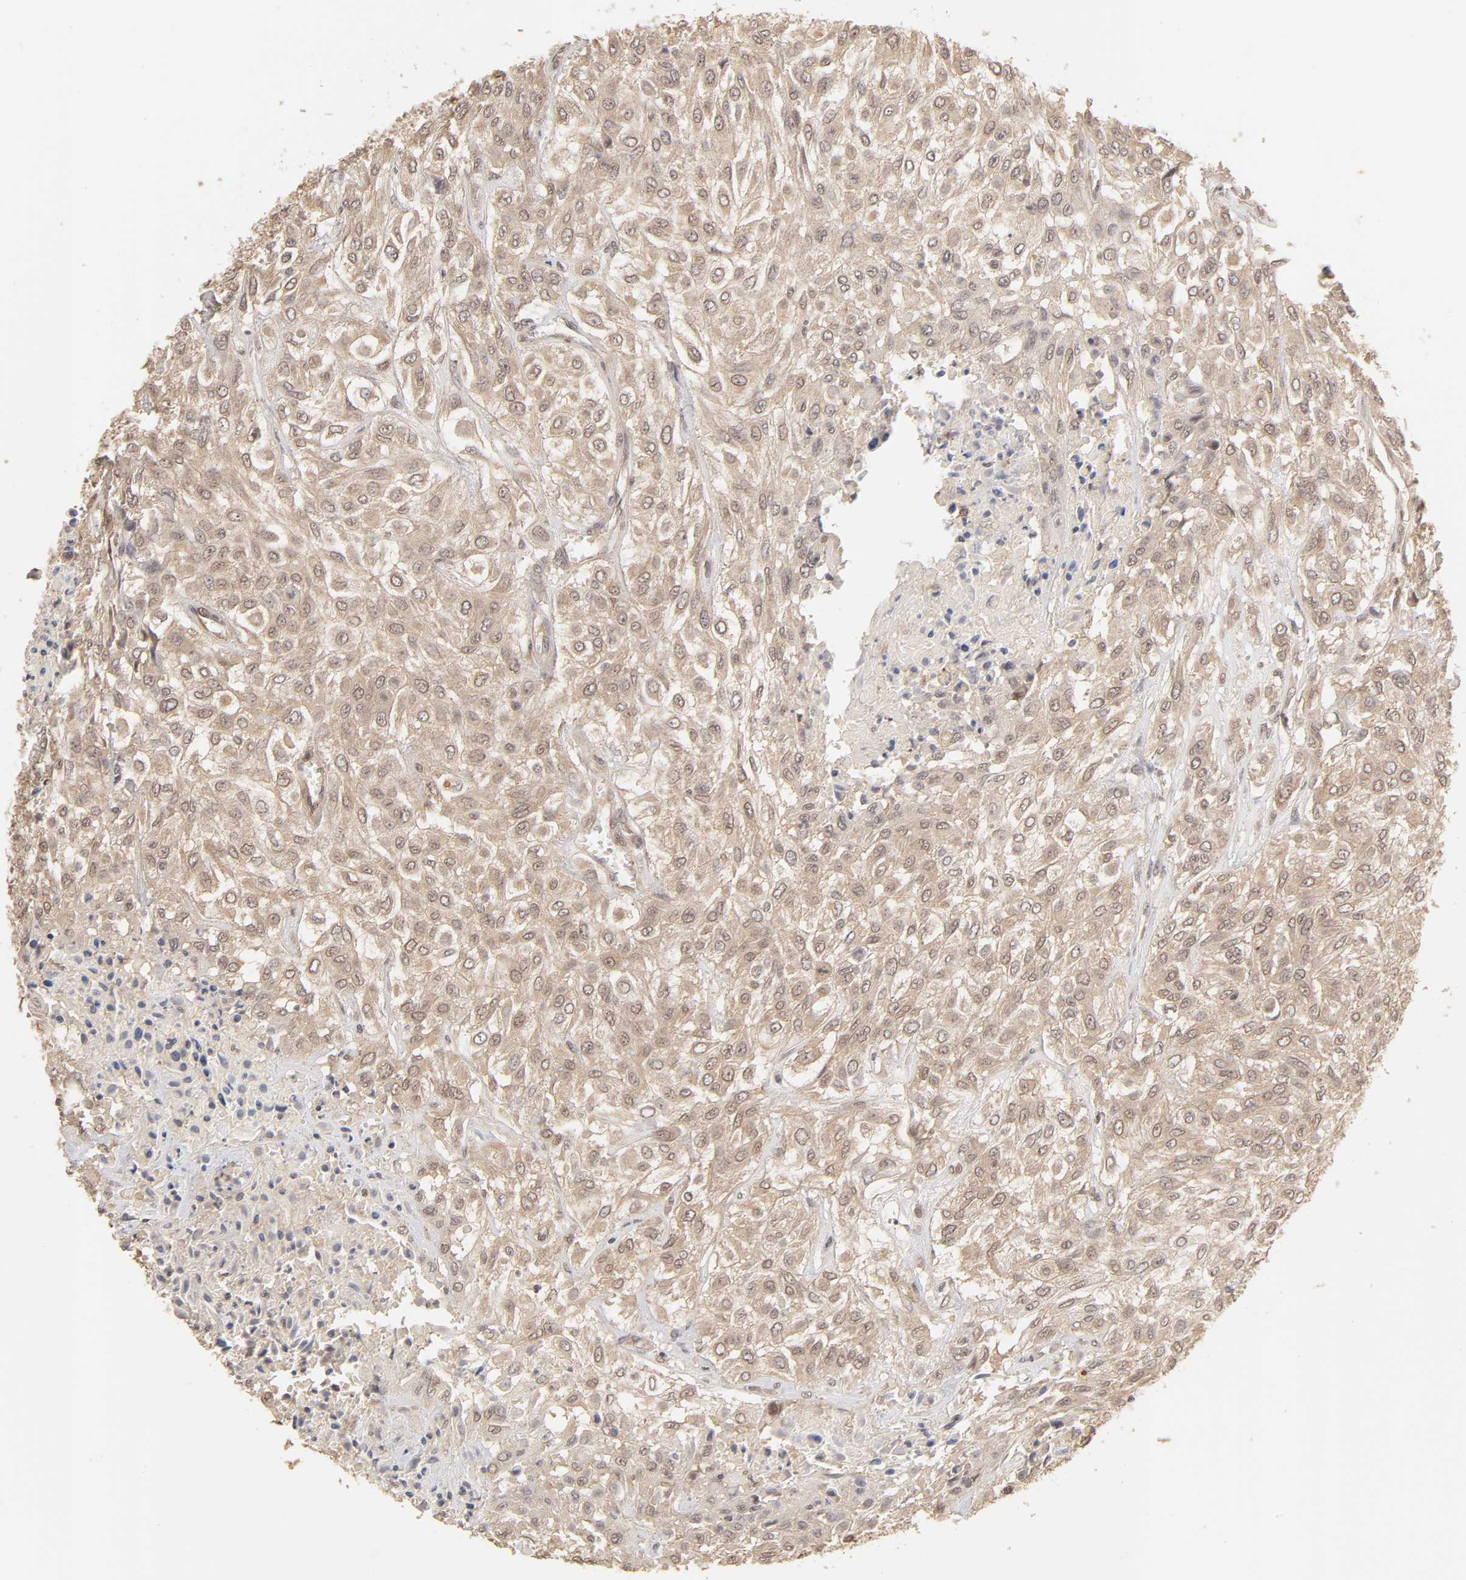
{"staining": {"intensity": "weak", "quantity": ">75%", "location": "cytoplasmic/membranous"}, "tissue": "urothelial cancer", "cell_type": "Tumor cells", "image_type": "cancer", "snomed": [{"axis": "morphology", "description": "Urothelial carcinoma, High grade"}, {"axis": "topography", "description": "Urinary bladder"}], "caption": "Protein analysis of urothelial carcinoma (high-grade) tissue demonstrates weak cytoplasmic/membranous expression in about >75% of tumor cells.", "gene": "MAPK1", "patient": {"sex": "male", "age": 57}}